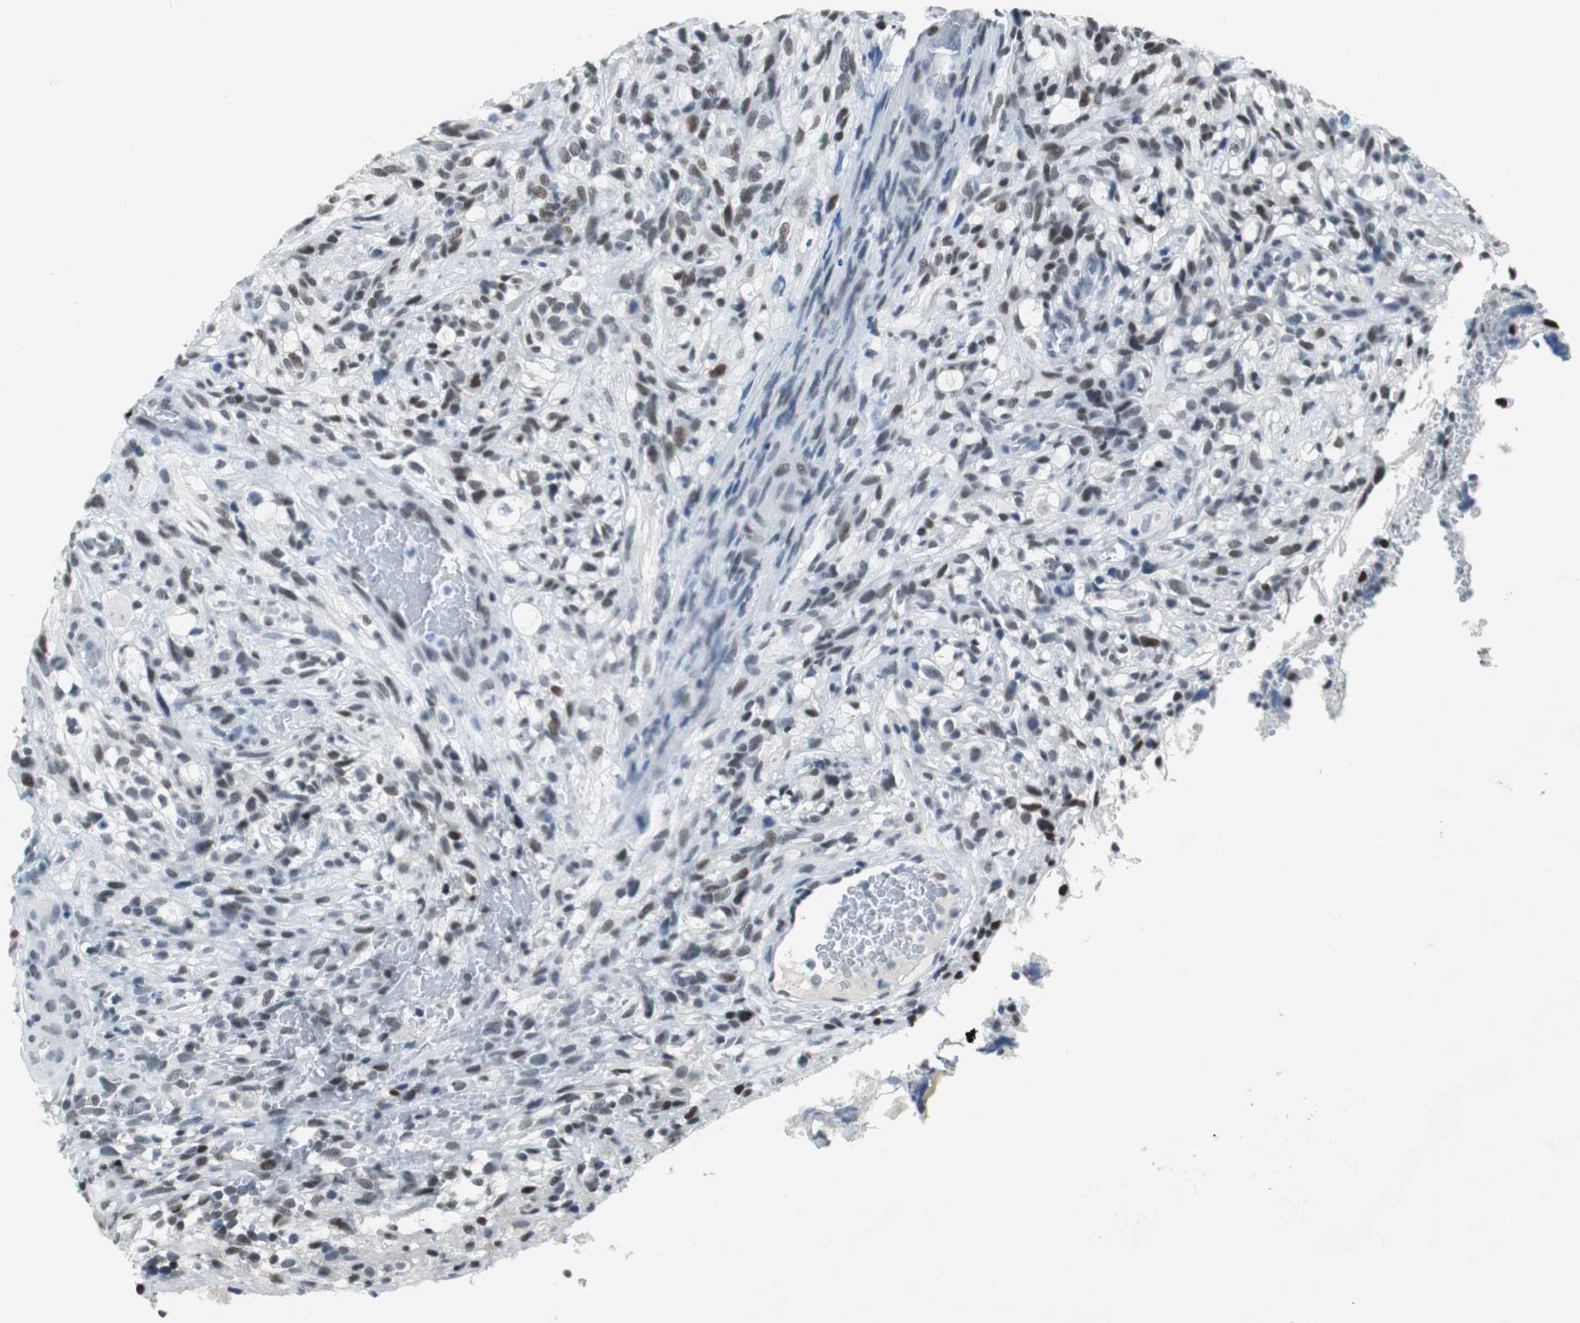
{"staining": {"intensity": "weak", "quantity": "<25%", "location": "nuclear"}, "tissue": "glioma", "cell_type": "Tumor cells", "image_type": "cancer", "snomed": [{"axis": "morphology", "description": "Normal tissue, NOS"}, {"axis": "morphology", "description": "Glioma, malignant, High grade"}, {"axis": "topography", "description": "Cerebral cortex"}], "caption": "The IHC photomicrograph has no significant positivity in tumor cells of malignant glioma (high-grade) tissue.", "gene": "HDAC3", "patient": {"sex": "male", "age": 75}}